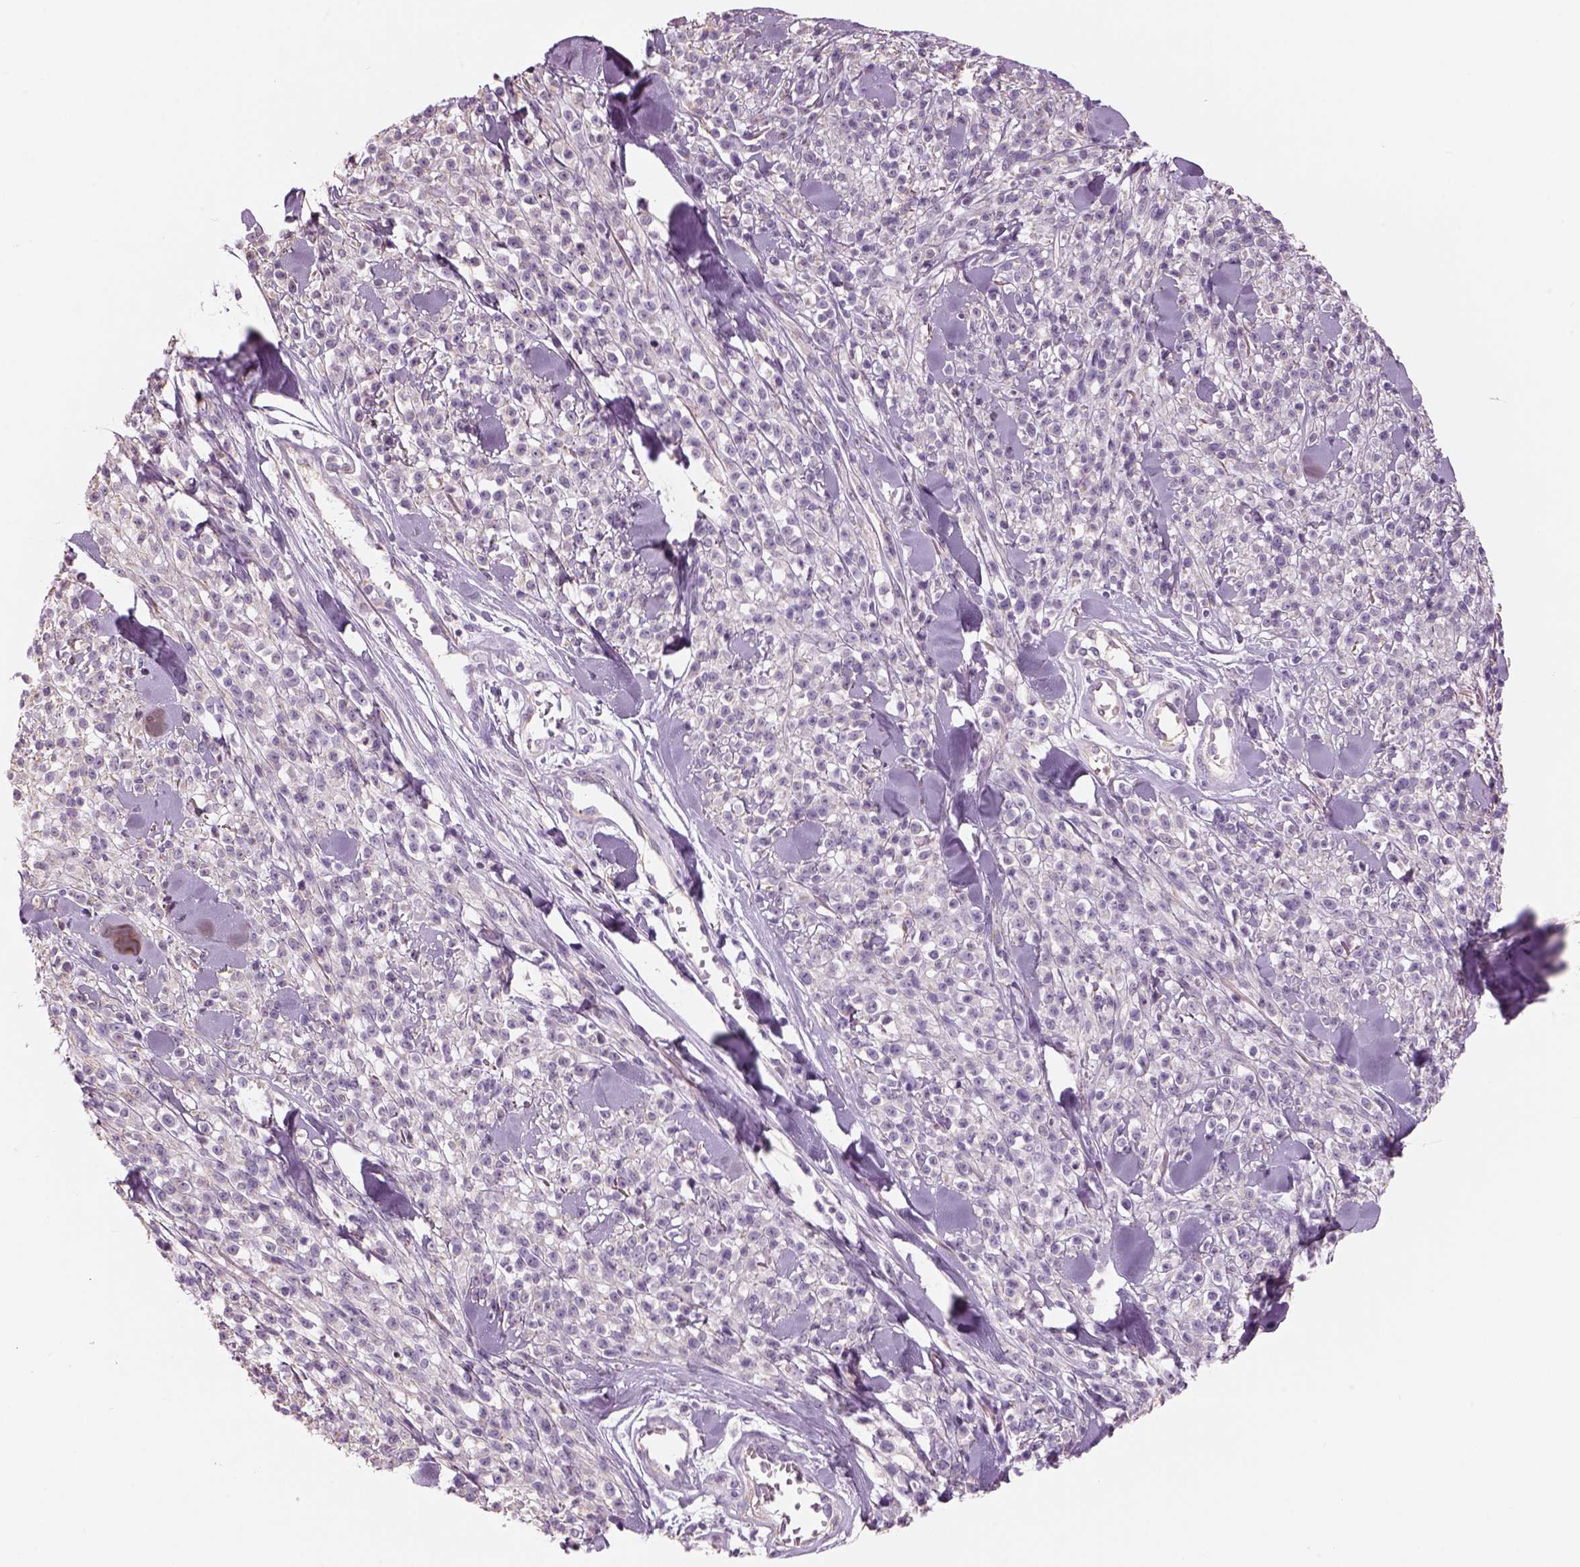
{"staining": {"intensity": "negative", "quantity": "none", "location": "none"}, "tissue": "melanoma", "cell_type": "Tumor cells", "image_type": "cancer", "snomed": [{"axis": "morphology", "description": "Malignant melanoma, NOS"}, {"axis": "topography", "description": "Skin"}, {"axis": "topography", "description": "Skin of trunk"}], "caption": "The image reveals no staining of tumor cells in malignant melanoma. (DAB (3,3'-diaminobenzidine) immunohistochemistry (IHC), high magnification).", "gene": "SLC1A7", "patient": {"sex": "male", "age": 74}}